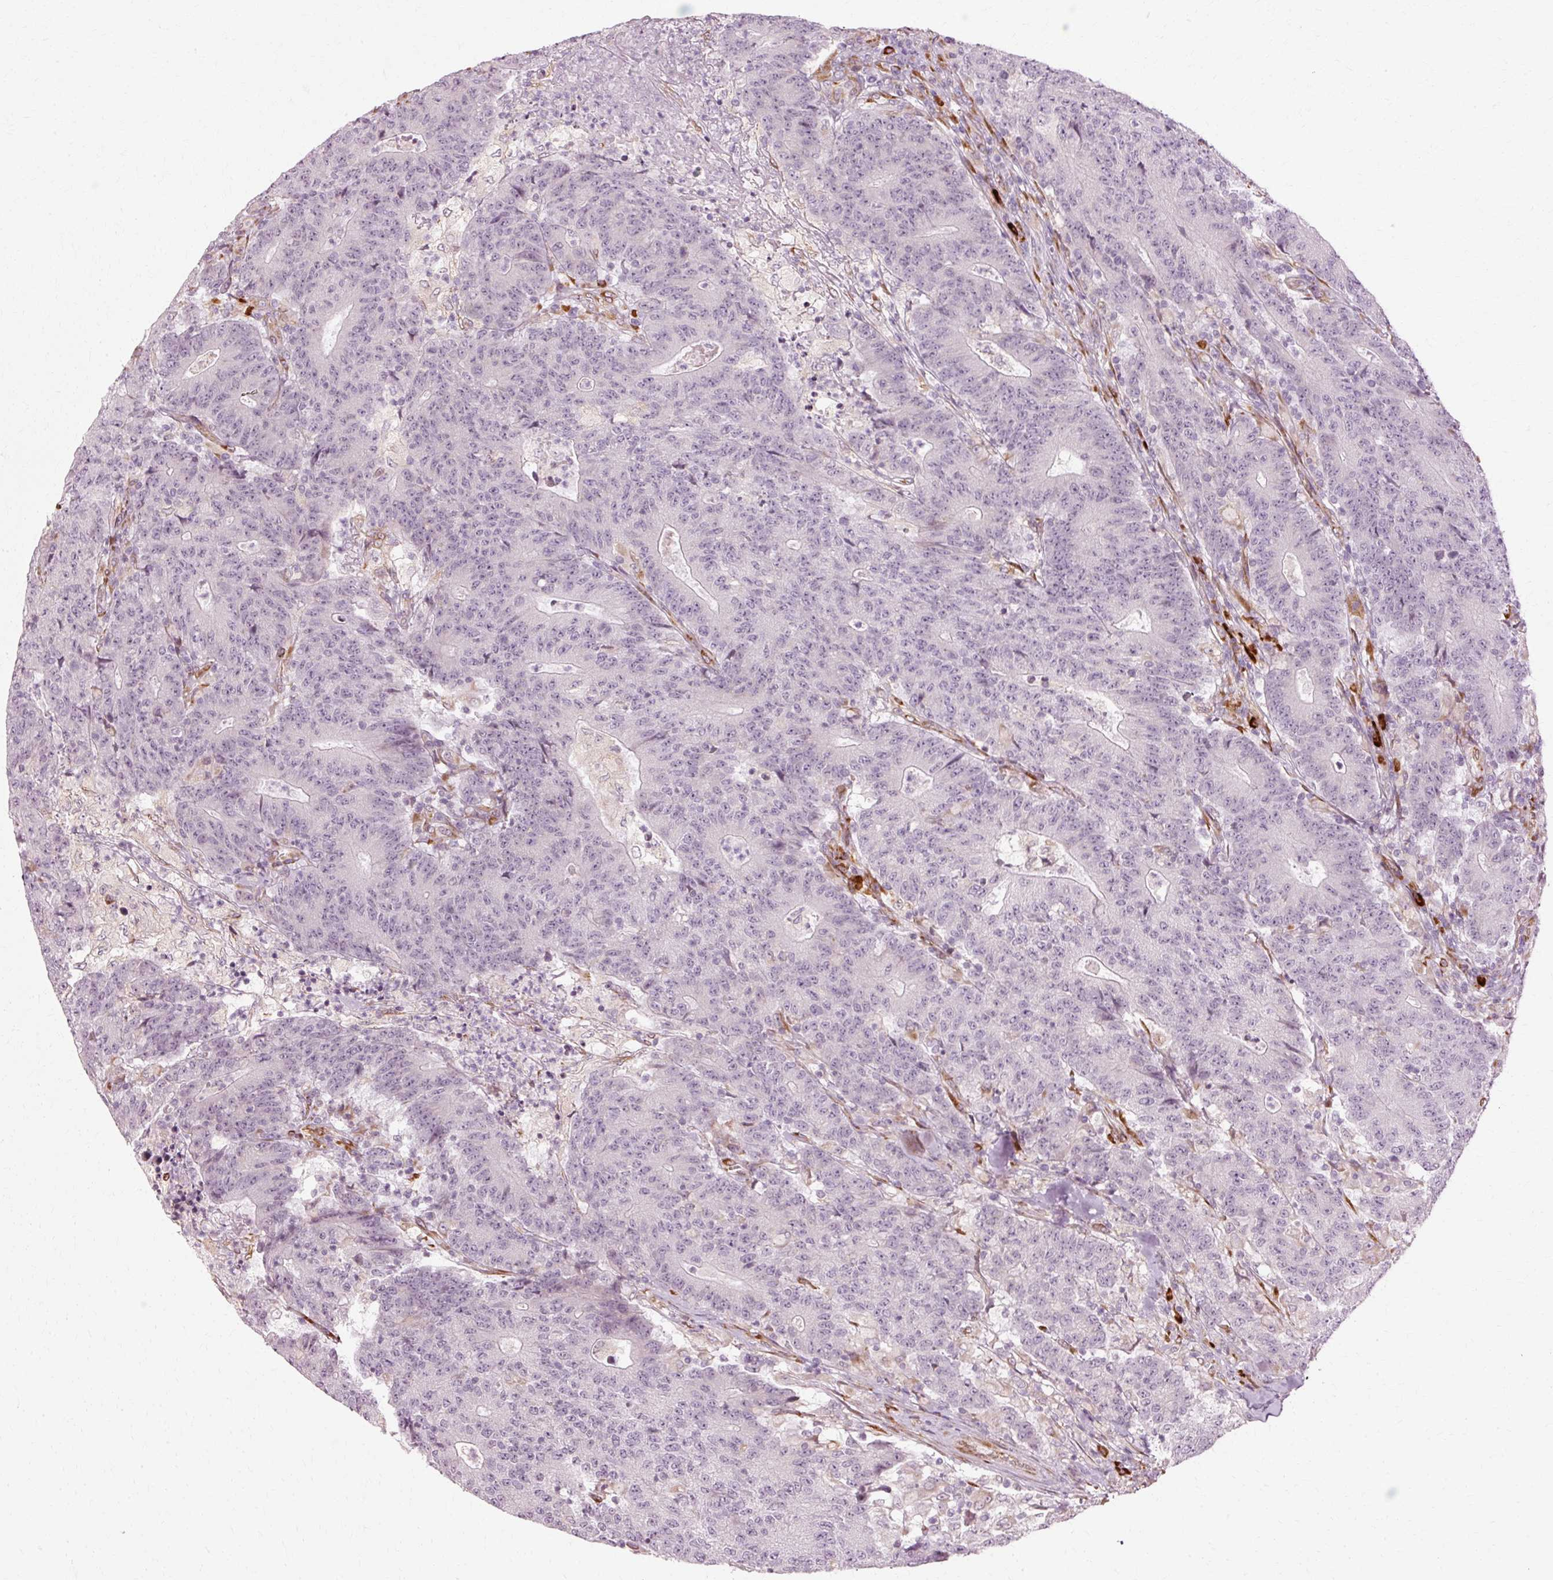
{"staining": {"intensity": "negative", "quantity": "none", "location": "none"}, "tissue": "colorectal cancer", "cell_type": "Tumor cells", "image_type": "cancer", "snomed": [{"axis": "morphology", "description": "Adenocarcinoma, NOS"}, {"axis": "topography", "description": "Colon"}], "caption": "An immunohistochemistry micrograph of colorectal cancer (adenocarcinoma) is shown. There is no staining in tumor cells of colorectal cancer (adenocarcinoma).", "gene": "RGPD5", "patient": {"sex": "female", "age": 75}}